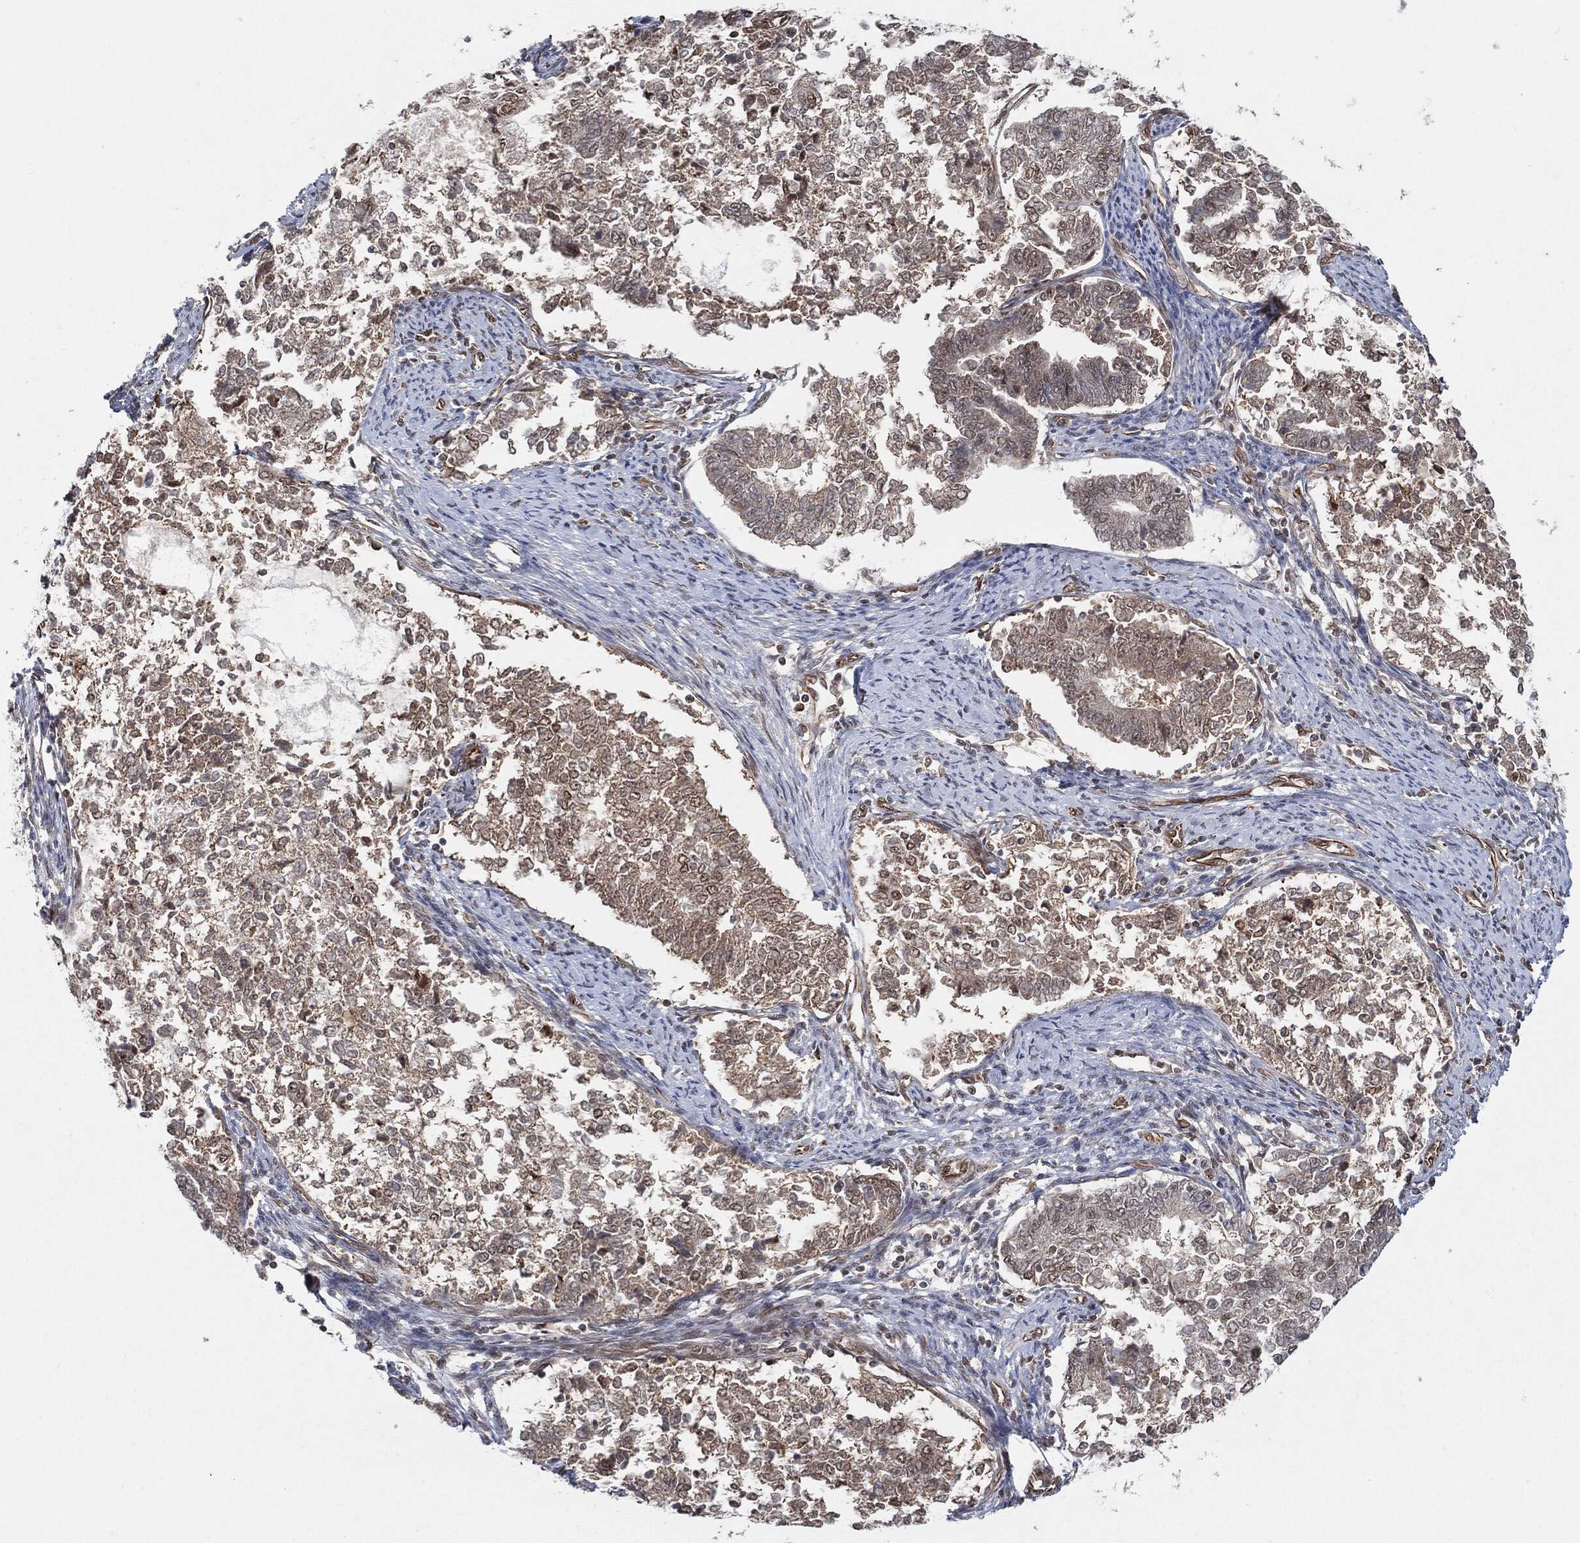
{"staining": {"intensity": "moderate", "quantity": "25%-75%", "location": "cytoplasmic/membranous"}, "tissue": "endometrial cancer", "cell_type": "Tumor cells", "image_type": "cancer", "snomed": [{"axis": "morphology", "description": "Adenocarcinoma, NOS"}, {"axis": "topography", "description": "Endometrium"}], "caption": "Tumor cells demonstrate medium levels of moderate cytoplasmic/membranous positivity in approximately 25%-75% of cells in endometrial adenocarcinoma.", "gene": "TP53RK", "patient": {"sex": "female", "age": 65}}